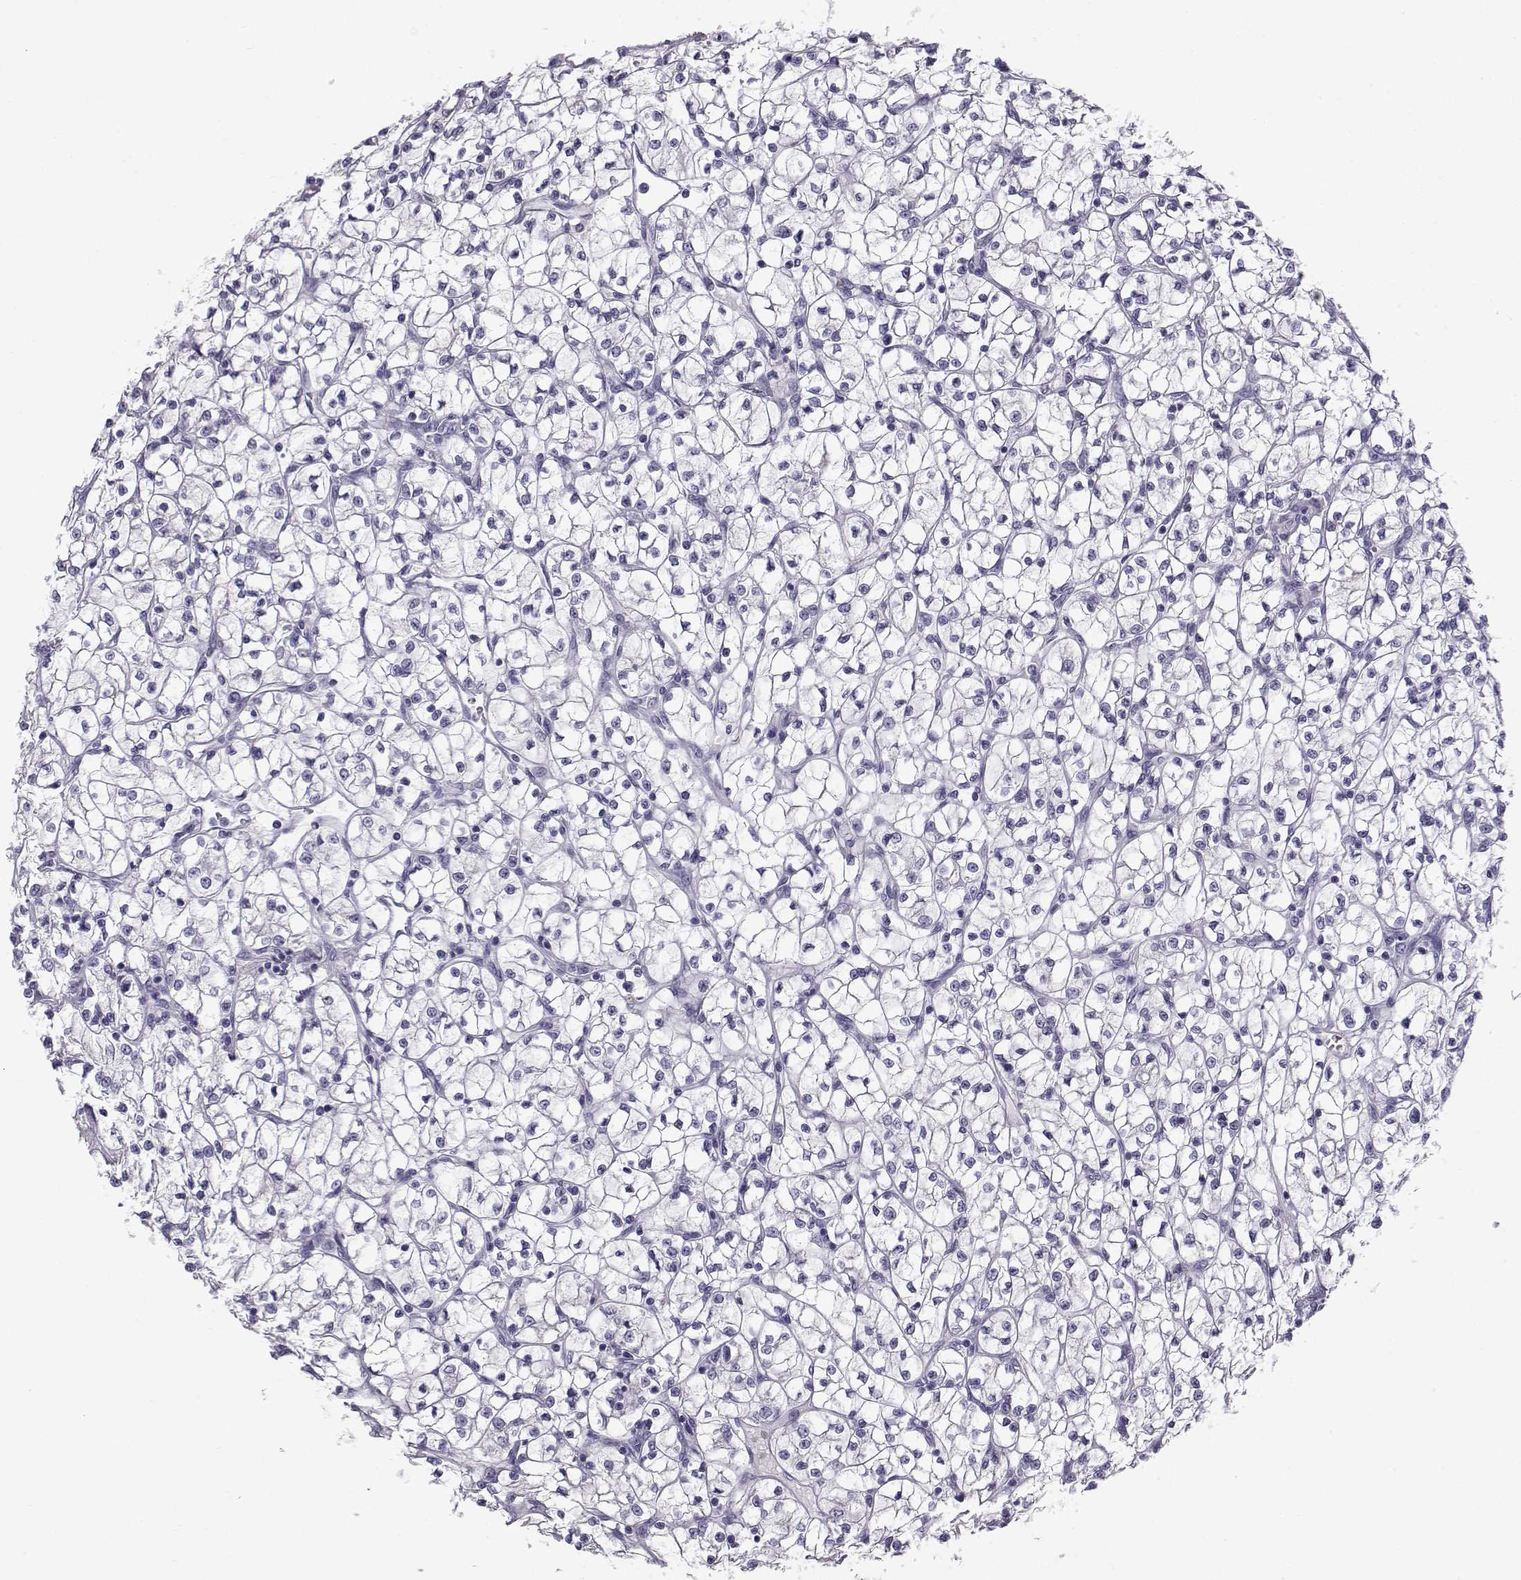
{"staining": {"intensity": "negative", "quantity": "none", "location": "none"}, "tissue": "renal cancer", "cell_type": "Tumor cells", "image_type": "cancer", "snomed": [{"axis": "morphology", "description": "Adenocarcinoma, NOS"}, {"axis": "topography", "description": "Kidney"}], "caption": "DAB immunohistochemical staining of human renal cancer (adenocarcinoma) shows no significant positivity in tumor cells. The staining was performed using DAB (3,3'-diaminobenzidine) to visualize the protein expression in brown, while the nuclei were stained in blue with hematoxylin (Magnification: 20x).", "gene": "RNASE12", "patient": {"sex": "female", "age": 64}}